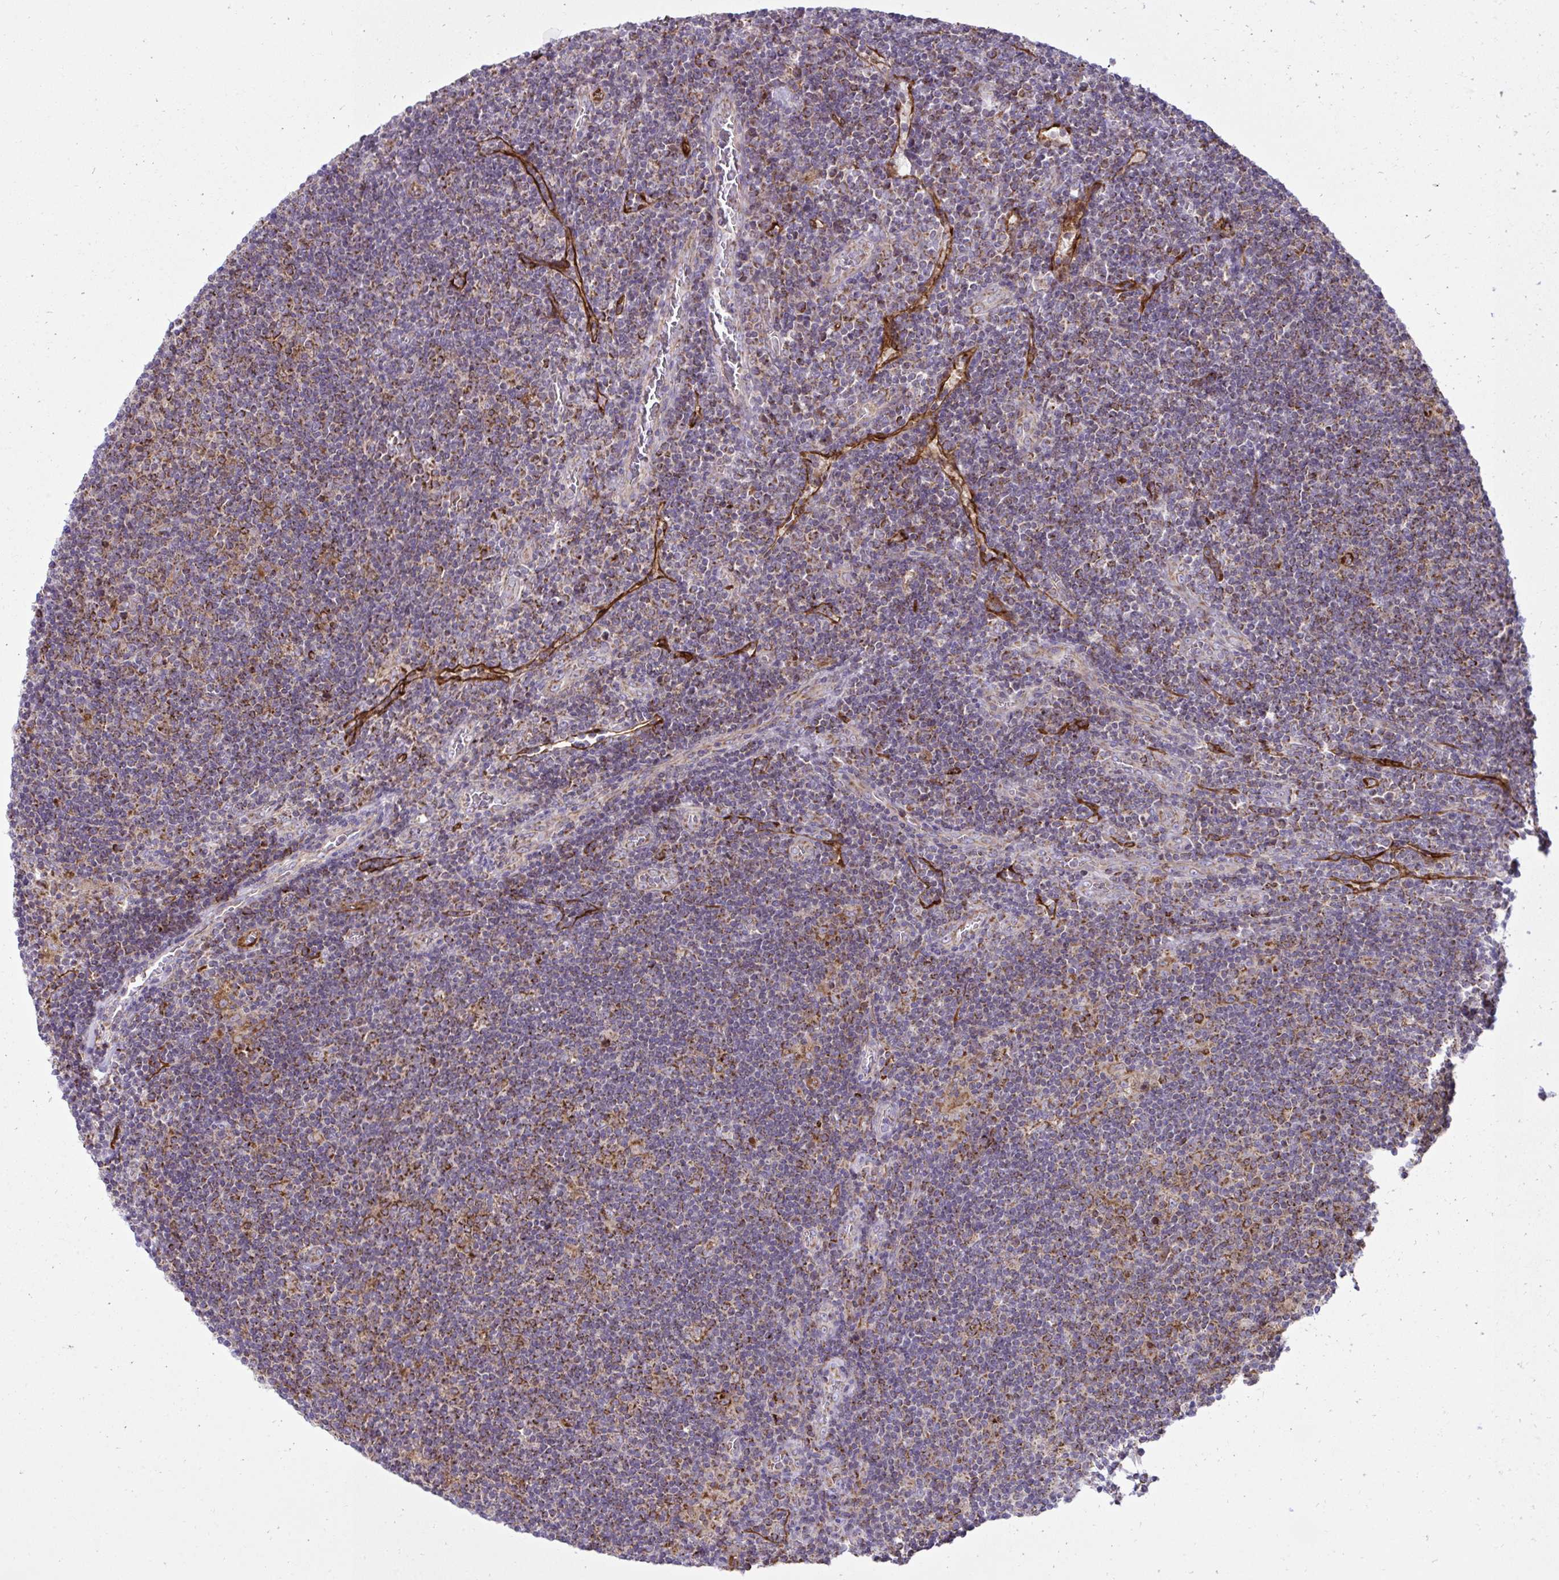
{"staining": {"intensity": "moderate", "quantity": ">75%", "location": "cytoplasmic/membranous"}, "tissue": "lymphoma", "cell_type": "Tumor cells", "image_type": "cancer", "snomed": [{"axis": "morphology", "description": "Hodgkin's disease, NOS"}, {"axis": "topography", "description": "Lymph node"}], "caption": "Brown immunohistochemical staining in Hodgkin's disease exhibits moderate cytoplasmic/membranous staining in about >75% of tumor cells.", "gene": "LIMS1", "patient": {"sex": "male", "age": 40}}